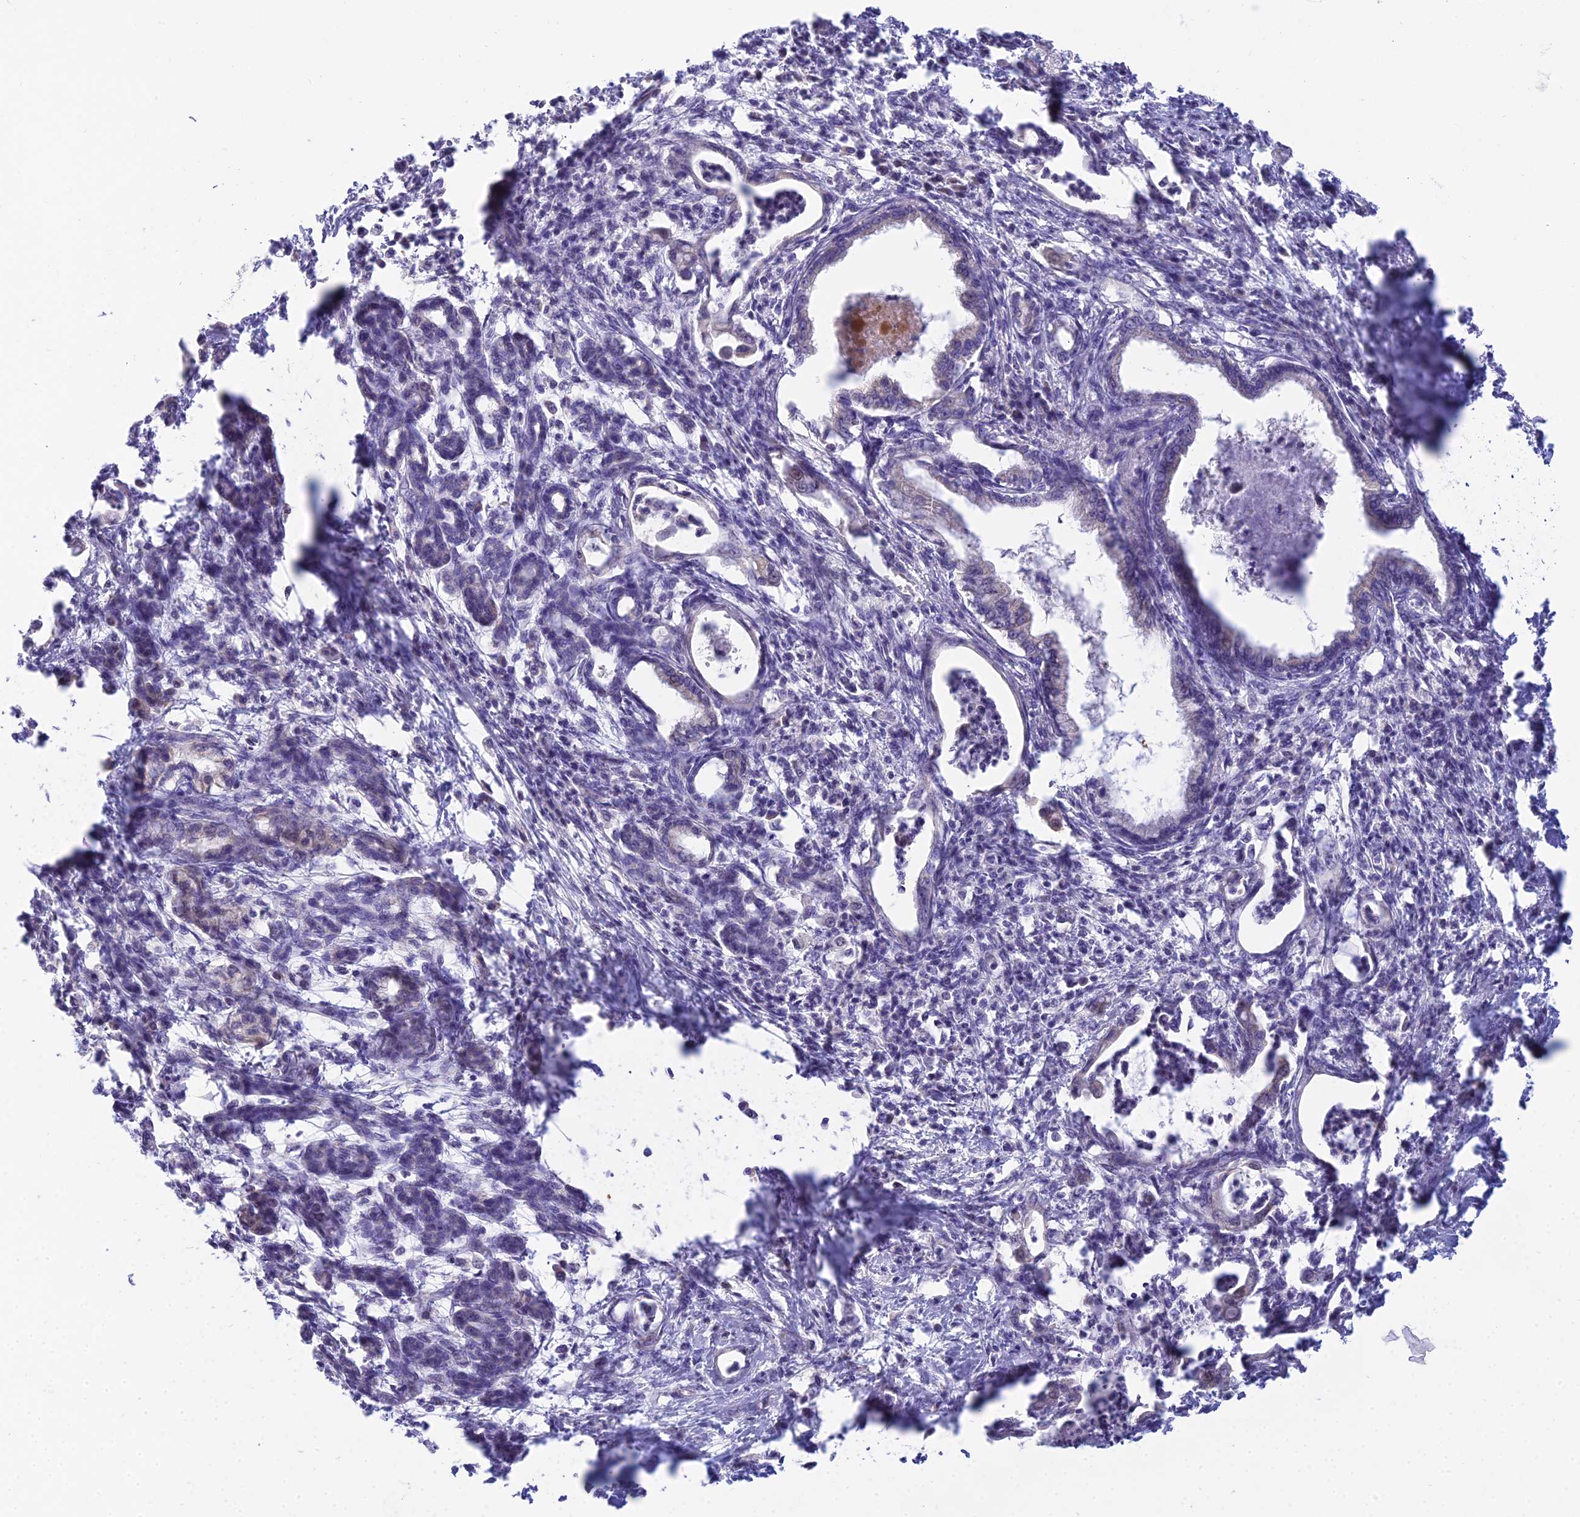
{"staining": {"intensity": "negative", "quantity": "none", "location": "none"}, "tissue": "pancreatic cancer", "cell_type": "Tumor cells", "image_type": "cancer", "snomed": [{"axis": "morphology", "description": "Adenocarcinoma, NOS"}, {"axis": "topography", "description": "Pancreas"}], "caption": "This is a image of IHC staining of adenocarcinoma (pancreatic), which shows no positivity in tumor cells. (DAB (3,3'-diaminobenzidine) immunohistochemistry, high magnification).", "gene": "CFAP206", "patient": {"sex": "female", "age": 55}}